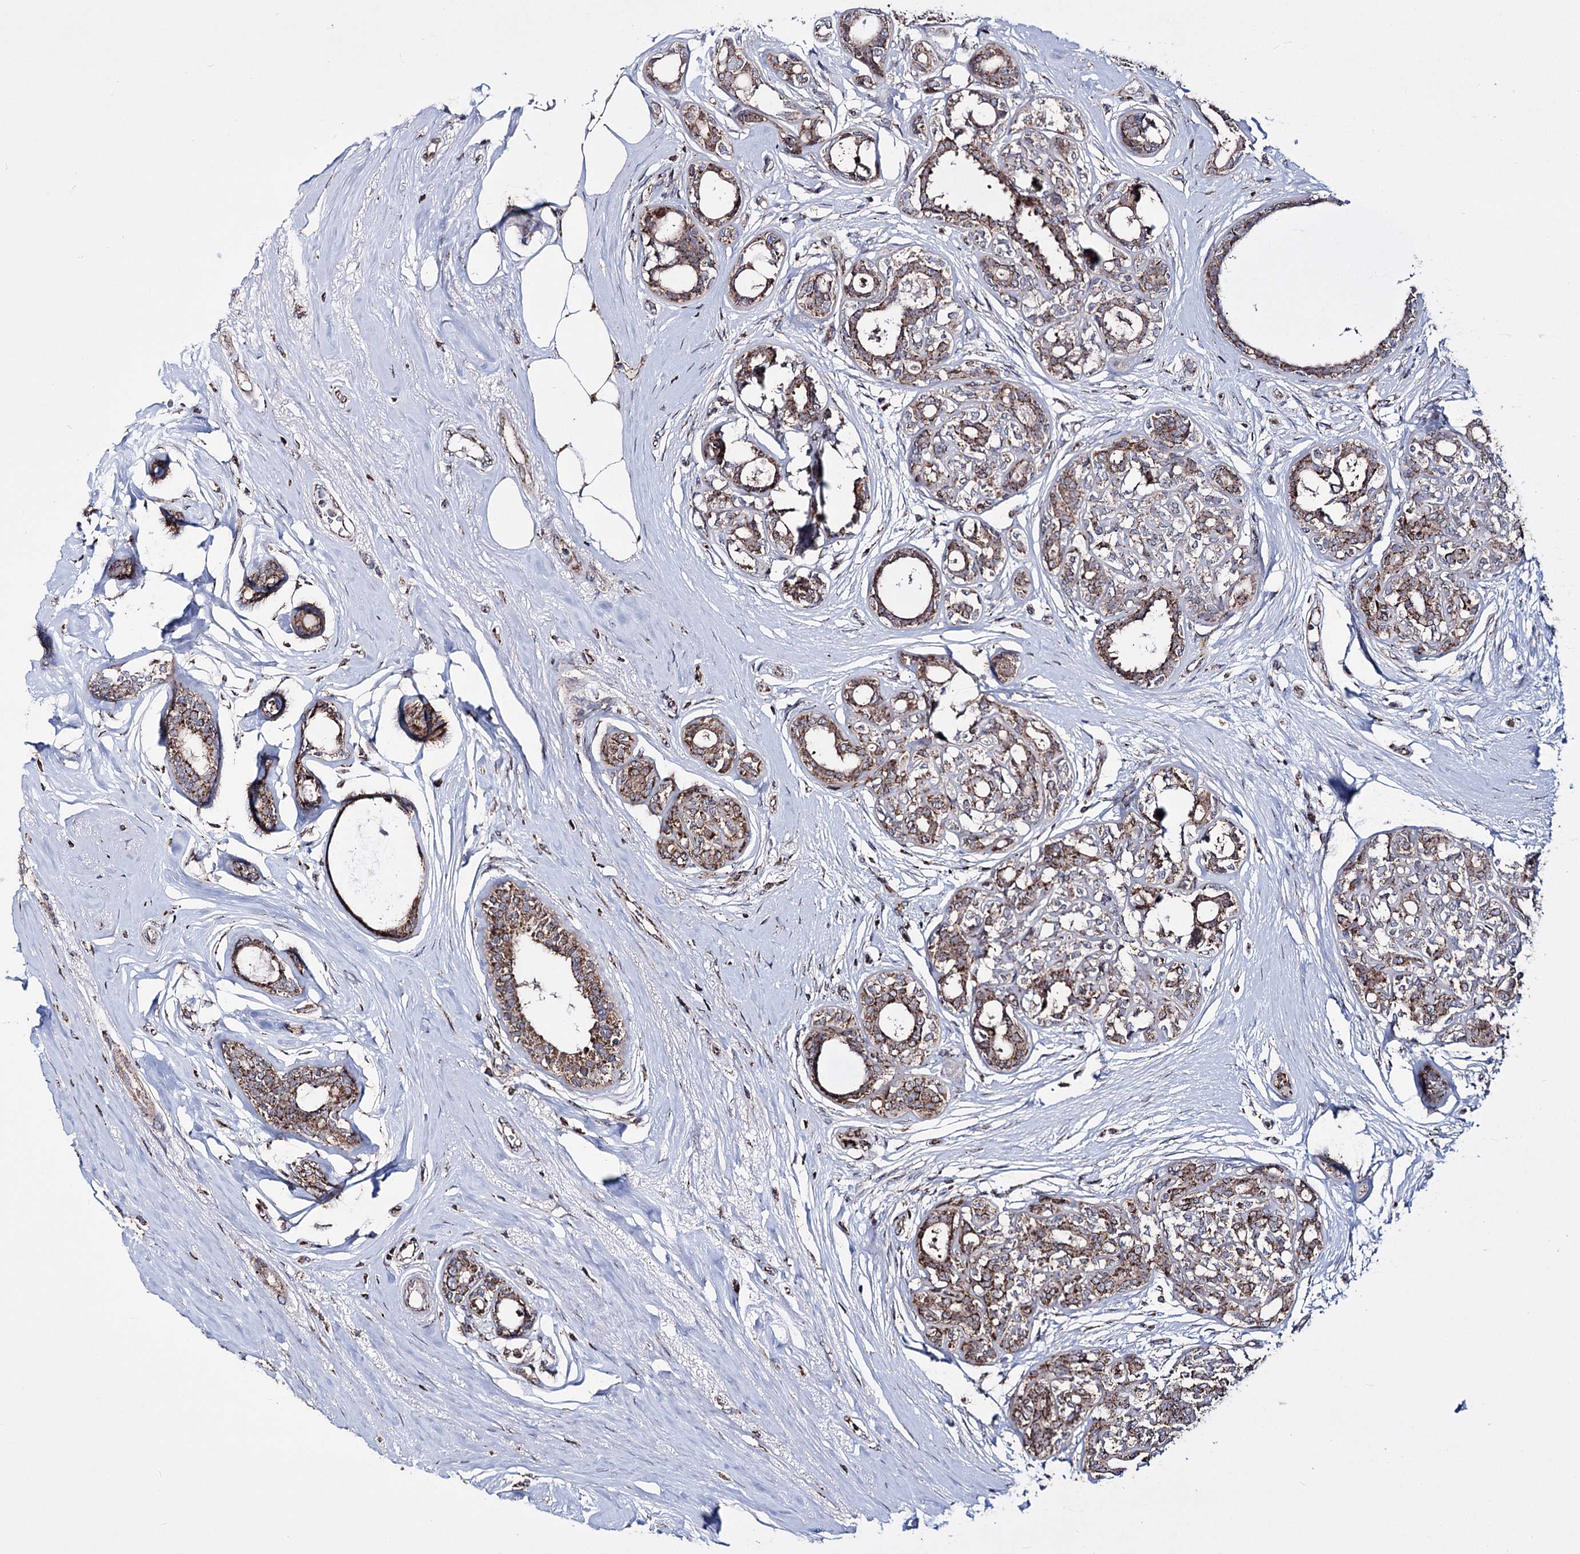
{"staining": {"intensity": "moderate", "quantity": ">75%", "location": "cytoplasmic/membranous"}, "tissue": "breast cancer", "cell_type": "Tumor cells", "image_type": "cancer", "snomed": [{"axis": "morphology", "description": "Lobular carcinoma"}, {"axis": "topography", "description": "Breast"}], "caption": "This image demonstrates immunohistochemistry staining of breast lobular carcinoma, with medium moderate cytoplasmic/membranous positivity in approximately >75% of tumor cells.", "gene": "CREB3L4", "patient": {"sex": "female", "age": 51}}